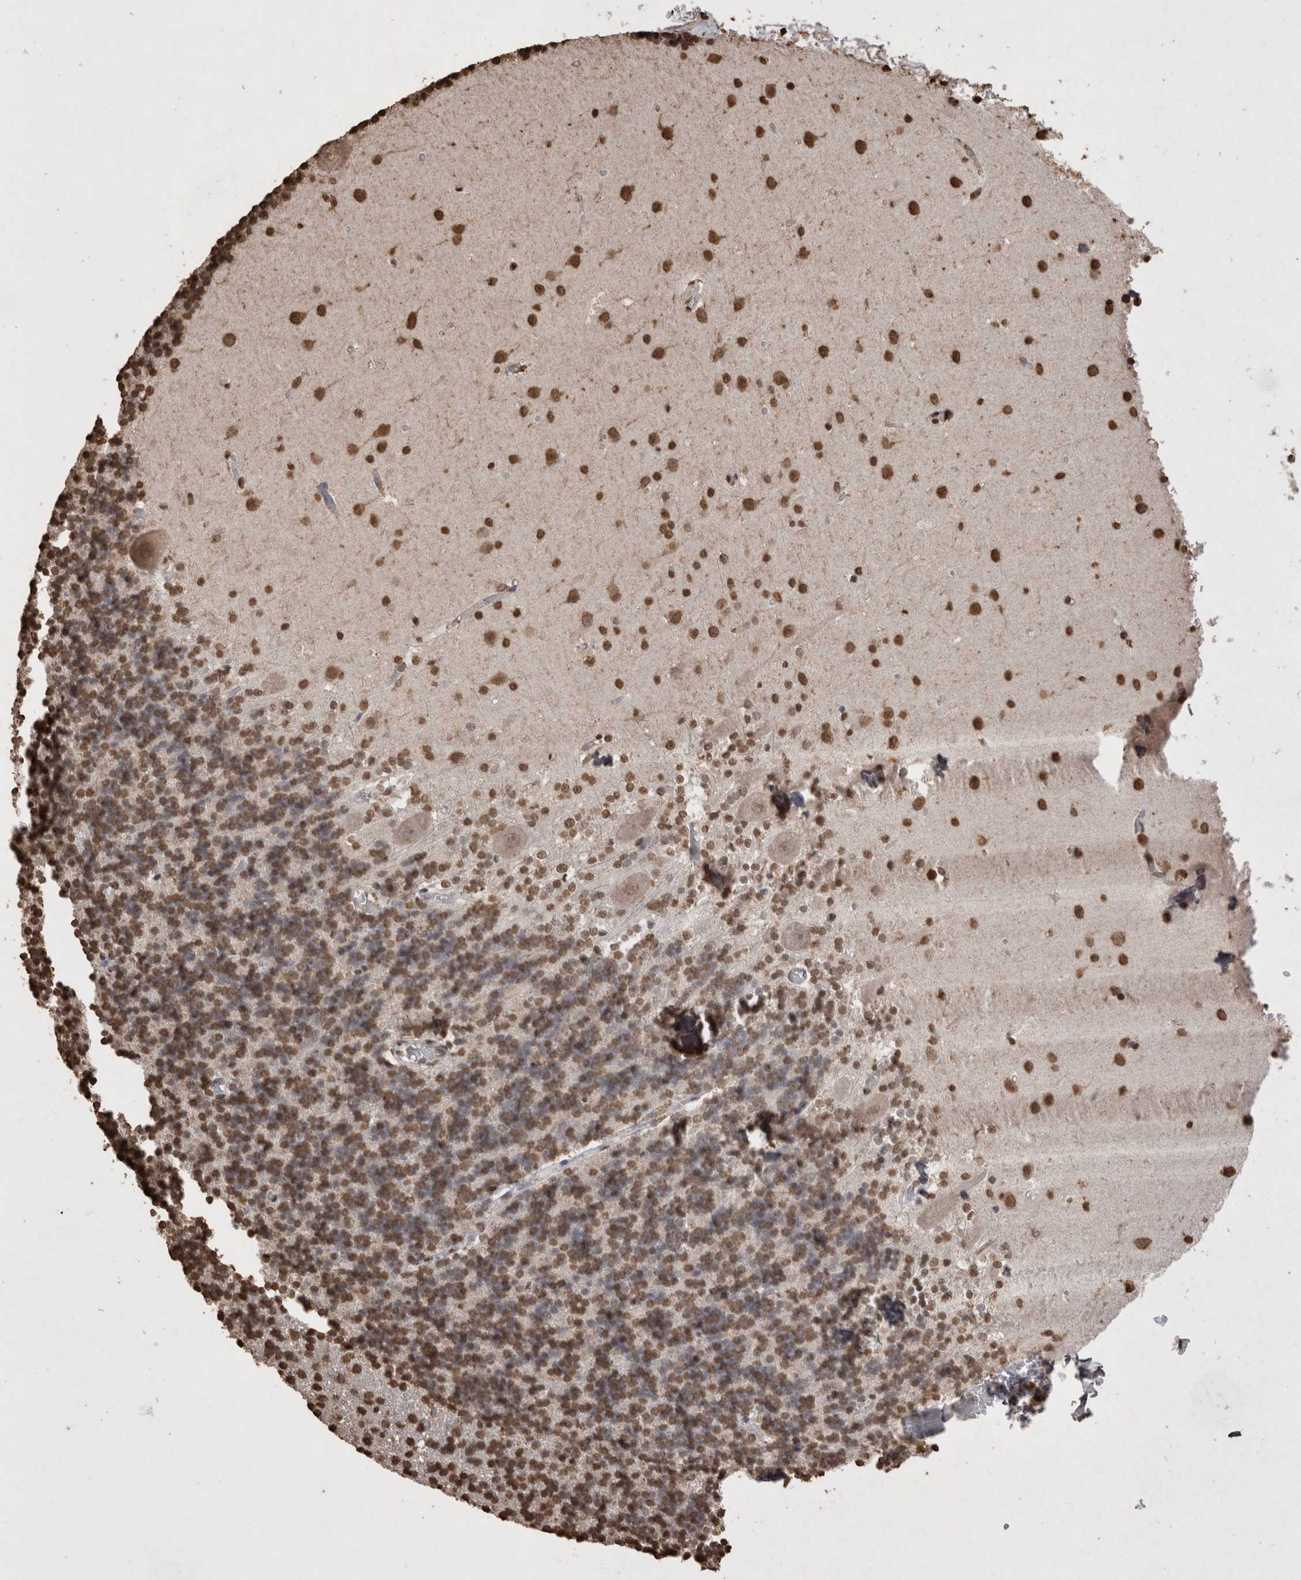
{"staining": {"intensity": "moderate", "quantity": ">75%", "location": "nuclear"}, "tissue": "cerebellum", "cell_type": "Cells in granular layer", "image_type": "normal", "snomed": [{"axis": "morphology", "description": "Normal tissue, NOS"}, {"axis": "topography", "description": "Cerebellum"}], "caption": "Moderate nuclear protein positivity is identified in approximately >75% of cells in granular layer in cerebellum.", "gene": "POU5F1", "patient": {"sex": "male", "age": 37}}